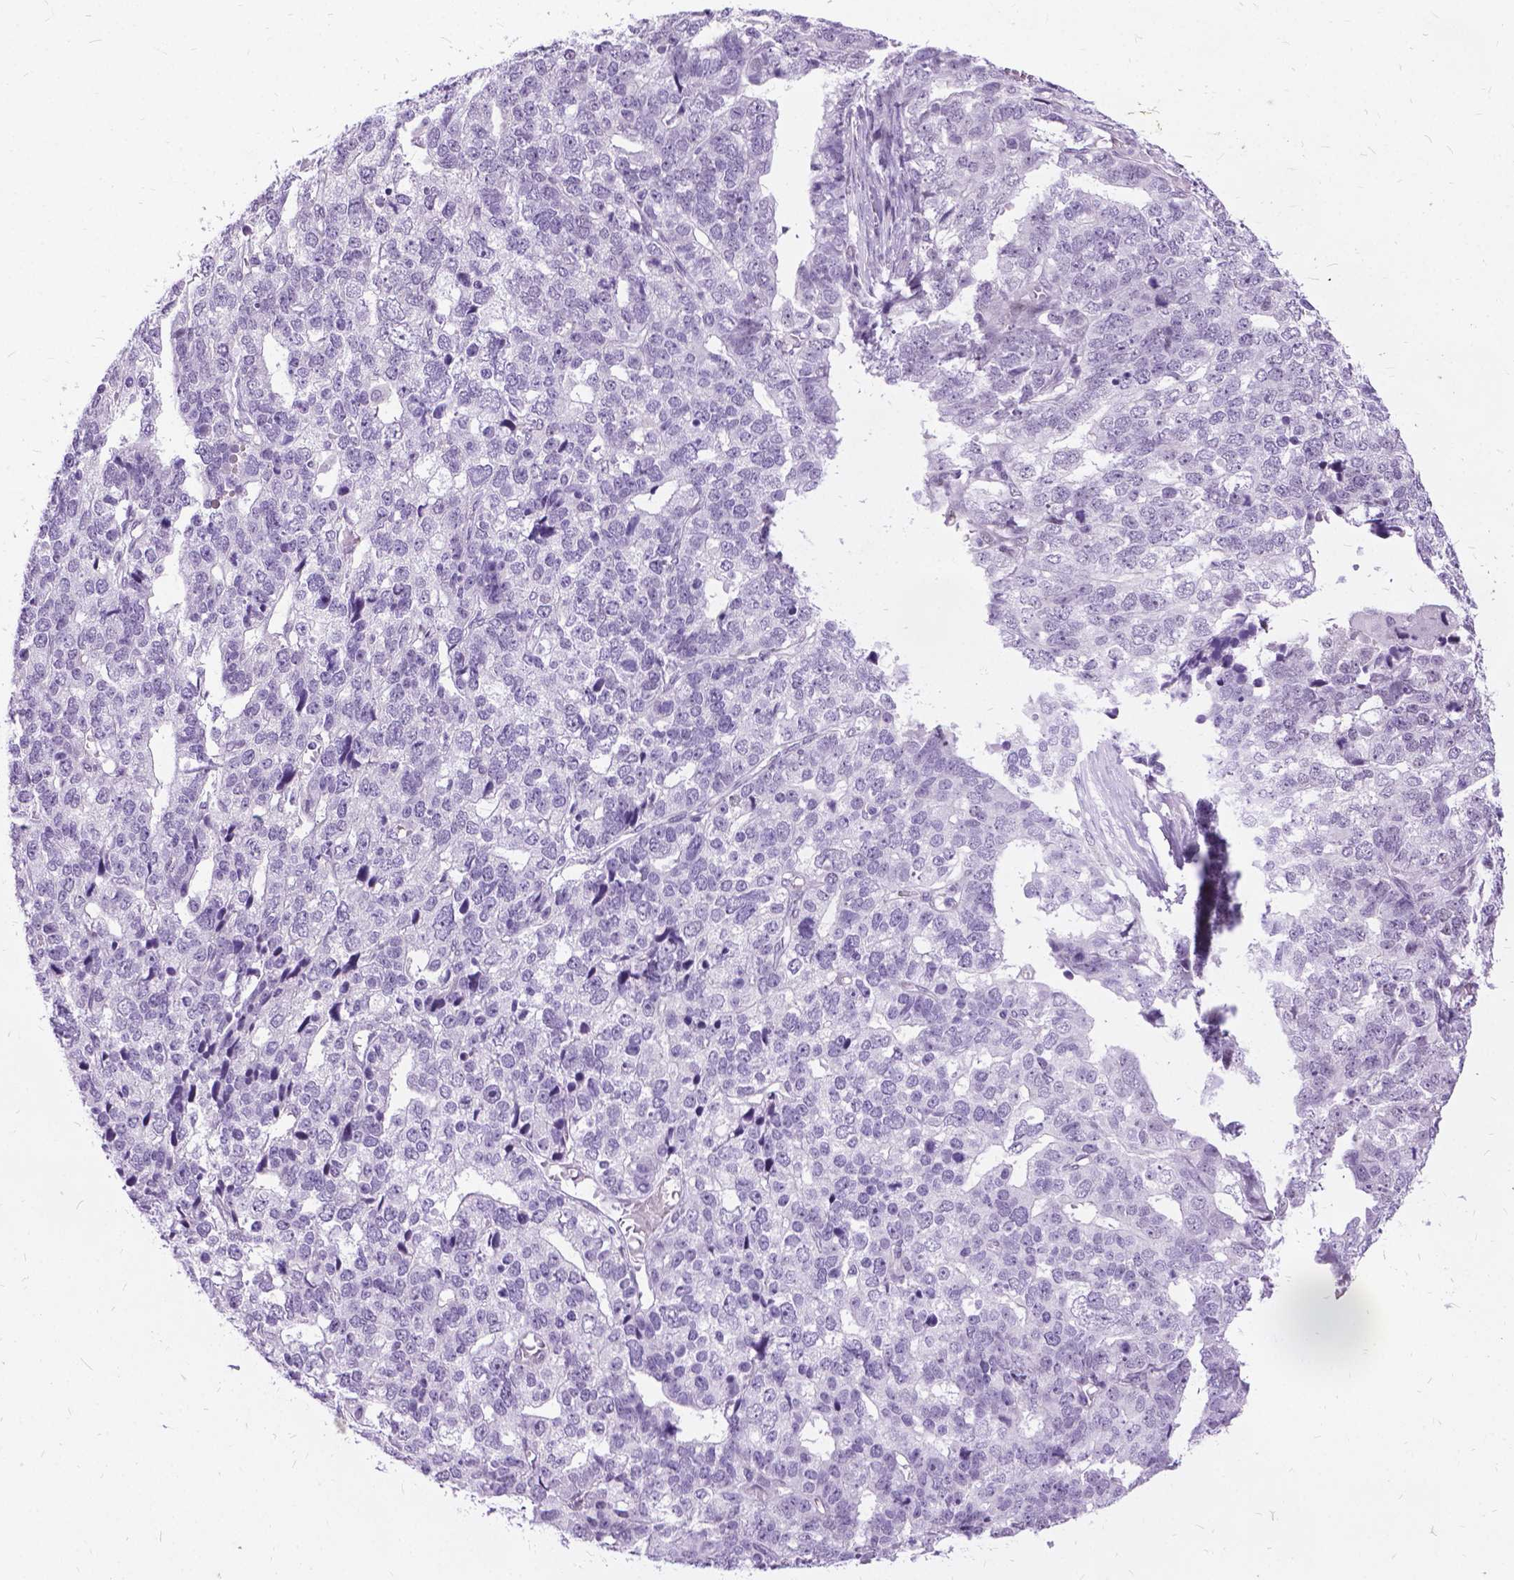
{"staining": {"intensity": "negative", "quantity": "none", "location": "none"}, "tissue": "stomach cancer", "cell_type": "Tumor cells", "image_type": "cancer", "snomed": [{"axis": "morphology", "description": "Adenocarcinoma, NOS"}, {"axis": "topography", "description": "Stomach"}], "caption": "The image shows no significant positivity in tumor cells of stomach cancer (adenocarcinoma).", "gene": "PROB1", "patient": {"sex": "male", "age": 69}}